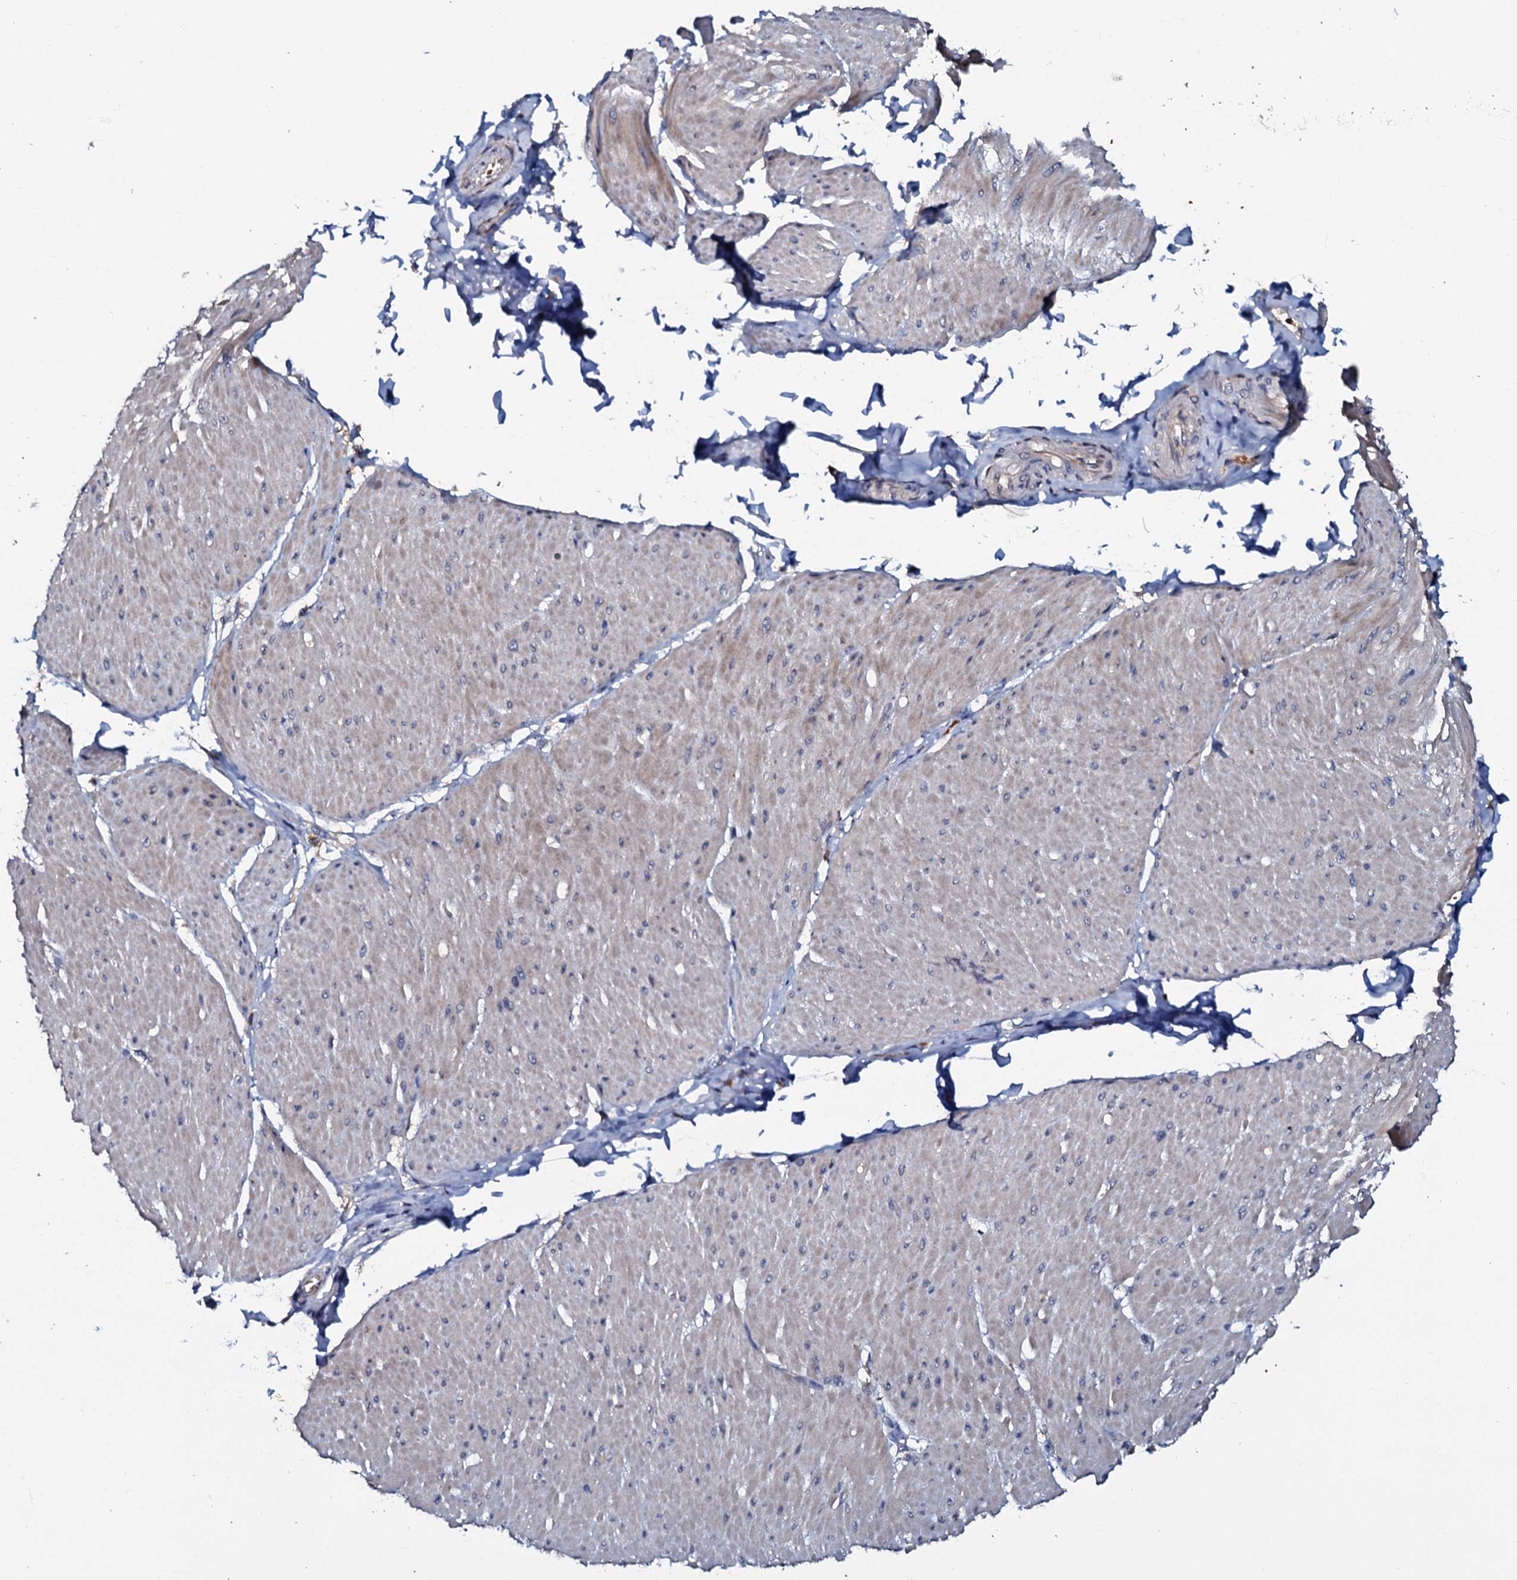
{"staining": {"intensity": "weak", "quantity": "<25%", "location": "cytoplasmic/membranous"}, "tissue": "smooth muscle", "cell_type": "Smooth muscle cells", "image_type": "normal", "snomed": [{"axis": "morphology", "description": "Urothelial carcinoma, High grade"}, {"axis": "topography", "description": "Urinary bladder"}], "caption": "Micrograph shows no protein expression in smooth muscle cells of benign smooth muscle.", "gene": "CPNE2", "patient": {"sex": "male", "age": 46}}